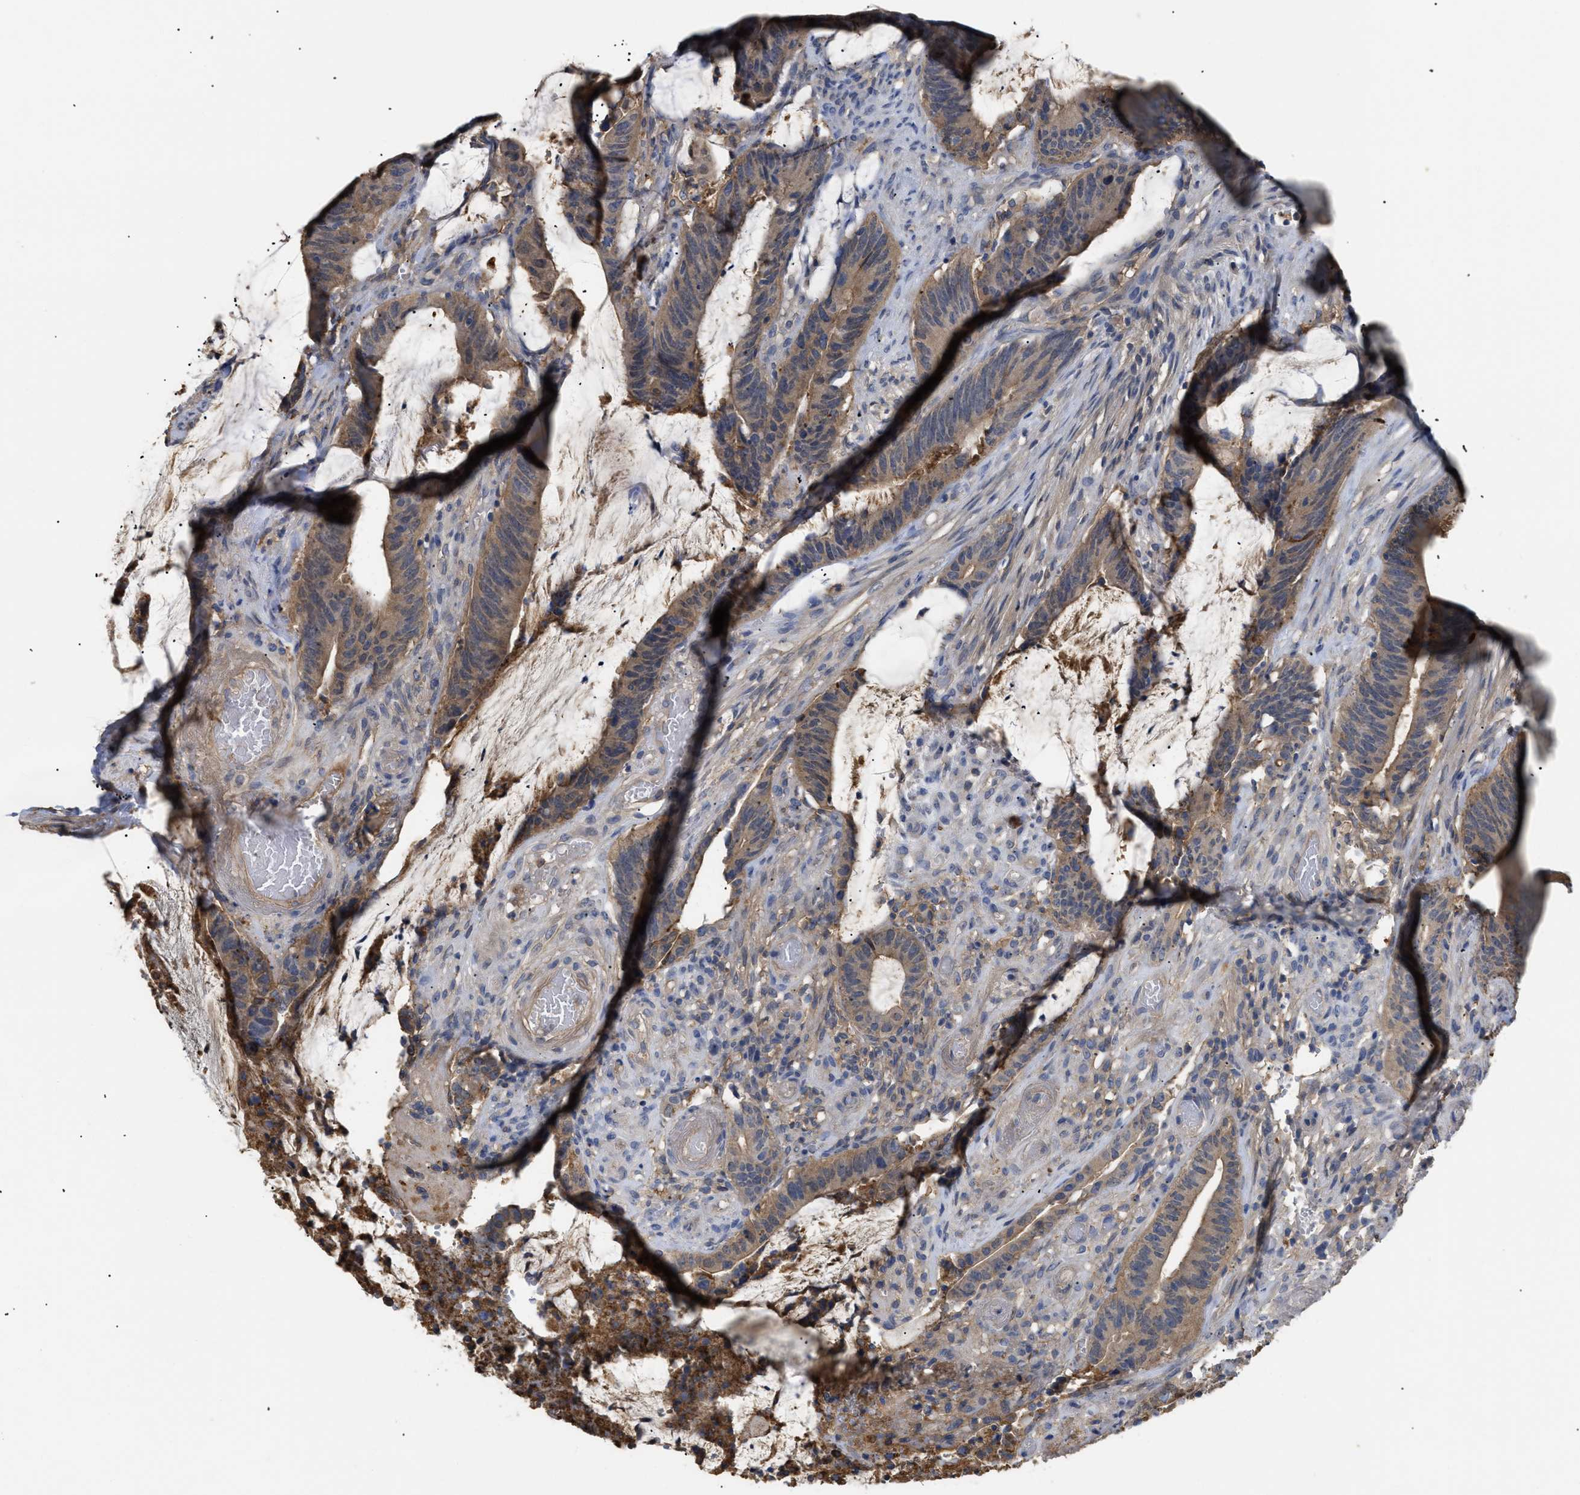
{"staining": {"intensity": "weak", "quantity": ">75%", "location": "cytoplasmic/membranous"}, "tissue": "colorectal cancer", "cell_type": "Tumor cells", "image_type": "cancer", "snomed": [{"axis": "morphology", "description": "Adenocarcinoma, NOS"}, {"axis": "topography", "description": "Rectum"}], "caption": "This micrograph reveals IHC staining of human colorectal cancer (adenocarcinoma), with low weak cytoplasmic/membranous expression in about >75% of tumor cells.", "gene": "ANXA4", "patient": {"sex": "female", "age": 66}}